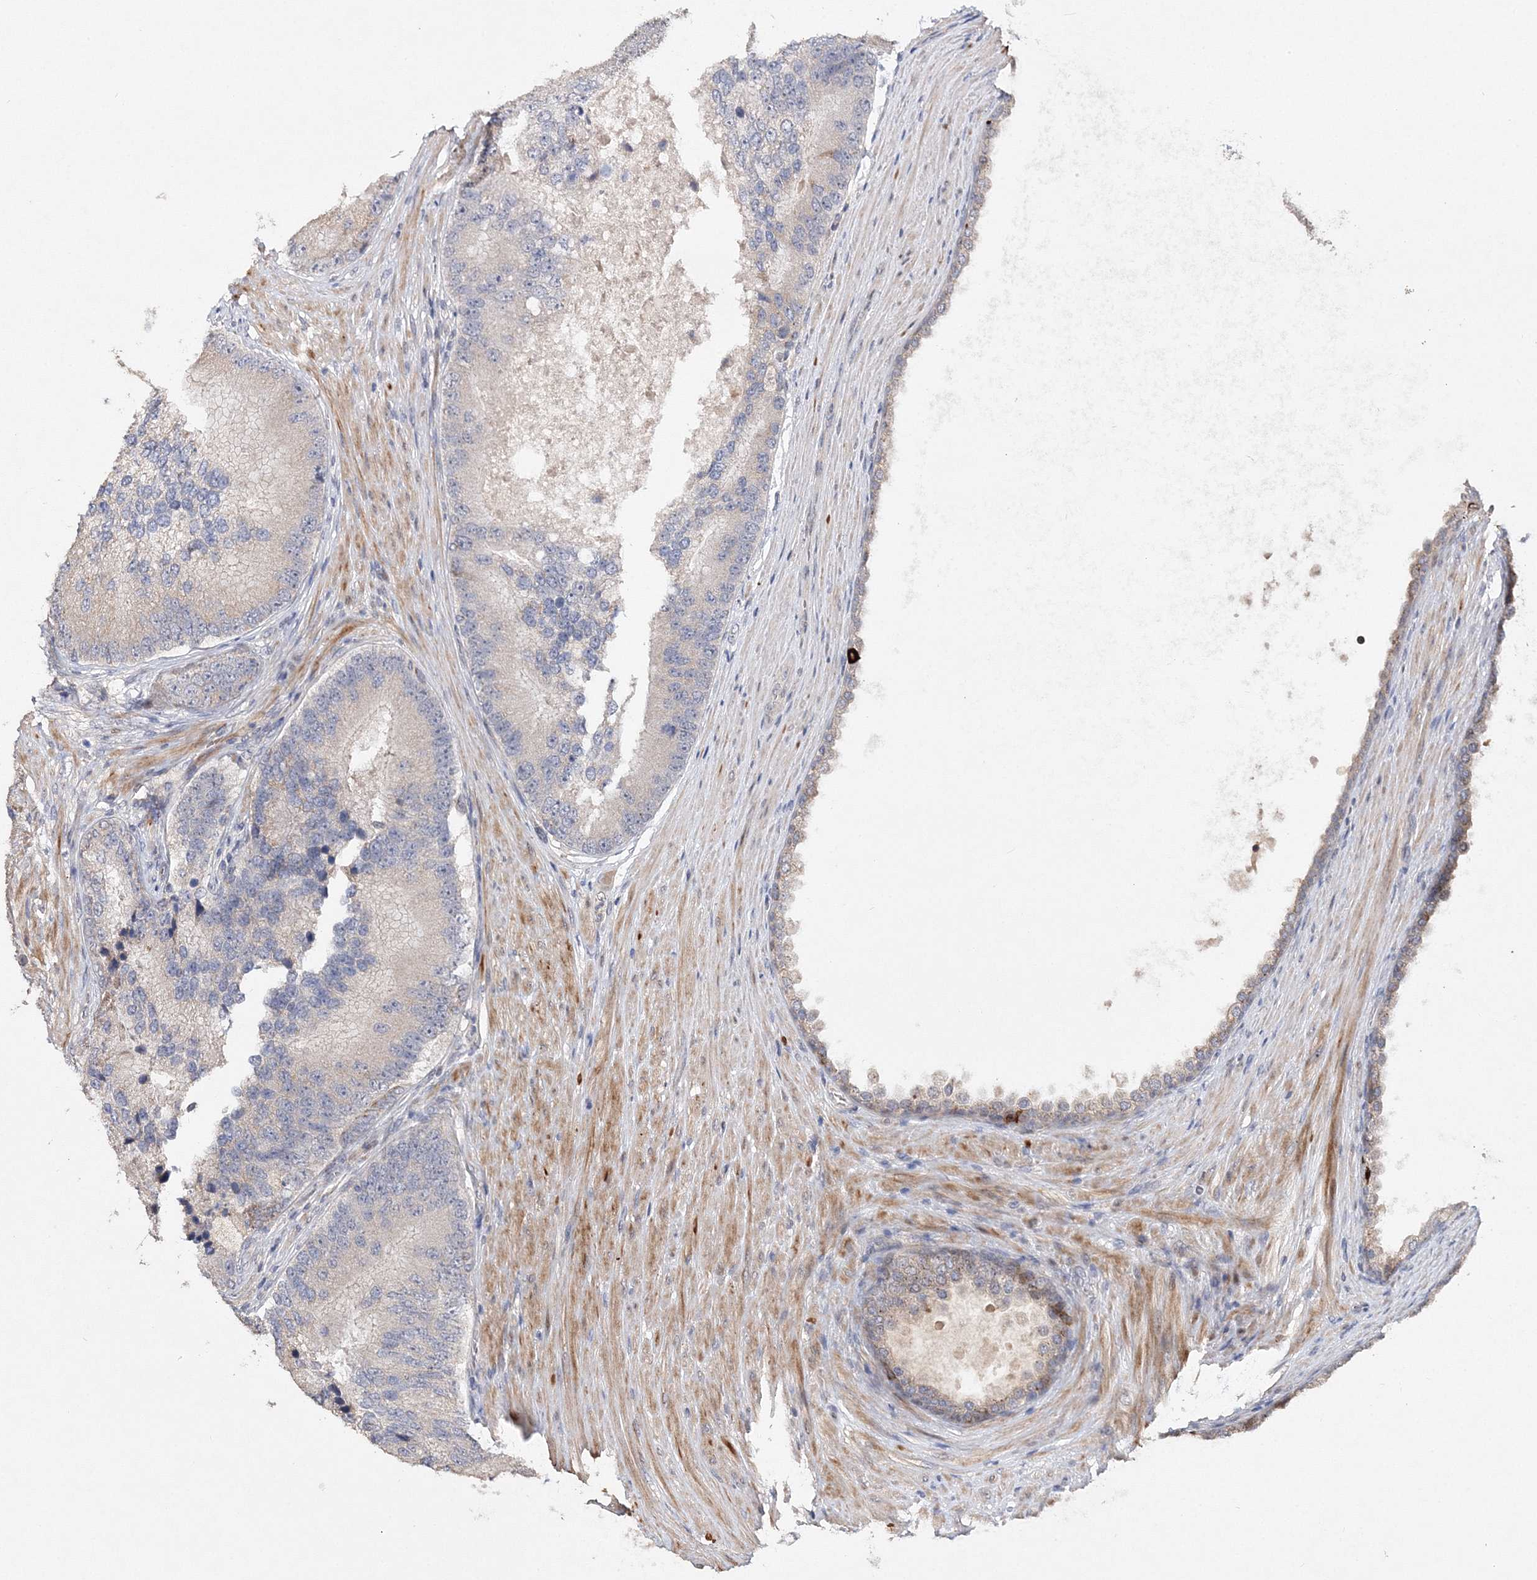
{"staining": {"intensity": "negative", "quantity": "none", "location": "none"}, "tissue": "prostate cancer", "cell_type": "Tumor cells", "image_type": "cancer", "snomed": [{"axis": "morphology", "description": "Adenocarcinoma, High grade"}, {"axis": "topography", "description": "Prostate"}], "caption": "Tumor cells show no significant protein expression in prostate high-grade adenocarcinoma.", "gene": "GJB5", "patient": {"sex": "male", "age": 70}}